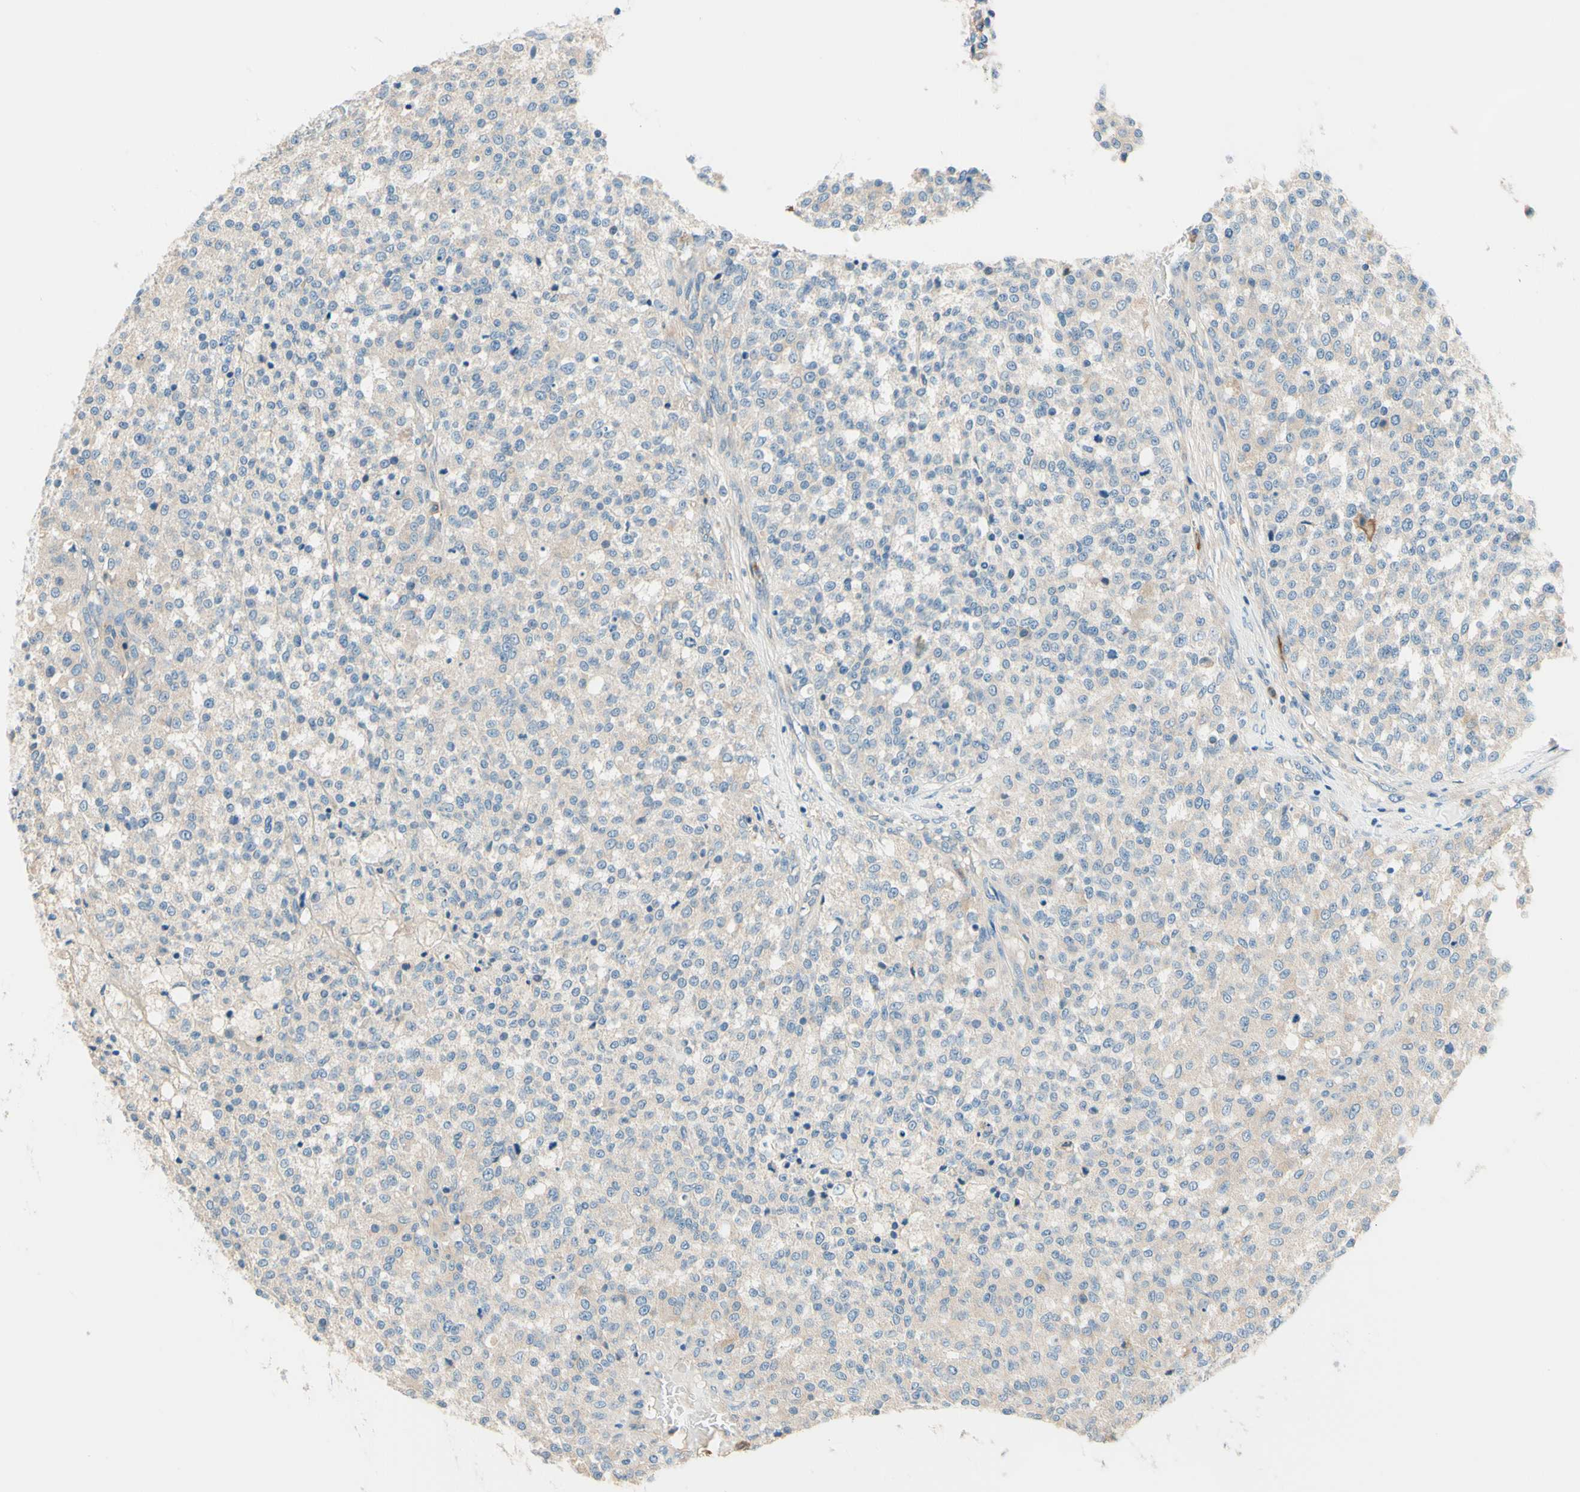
{"staining": {"intensity": "negative", "quantity": "none", "location": "none"}, "tissue": "testis cancer", "cell_type": "Tumor cells", "image_type": "cancer", "snomed": [{"axis": "morphology", "description": "Seminoma, NOS"}, {"axis": "topography", "description": "Testis"}], "caption": "Tumor cells are negative for protein expression in human testis cancer.", "gene": "SIGLEC9", "patient": {"sex": "male", "age": 59}}